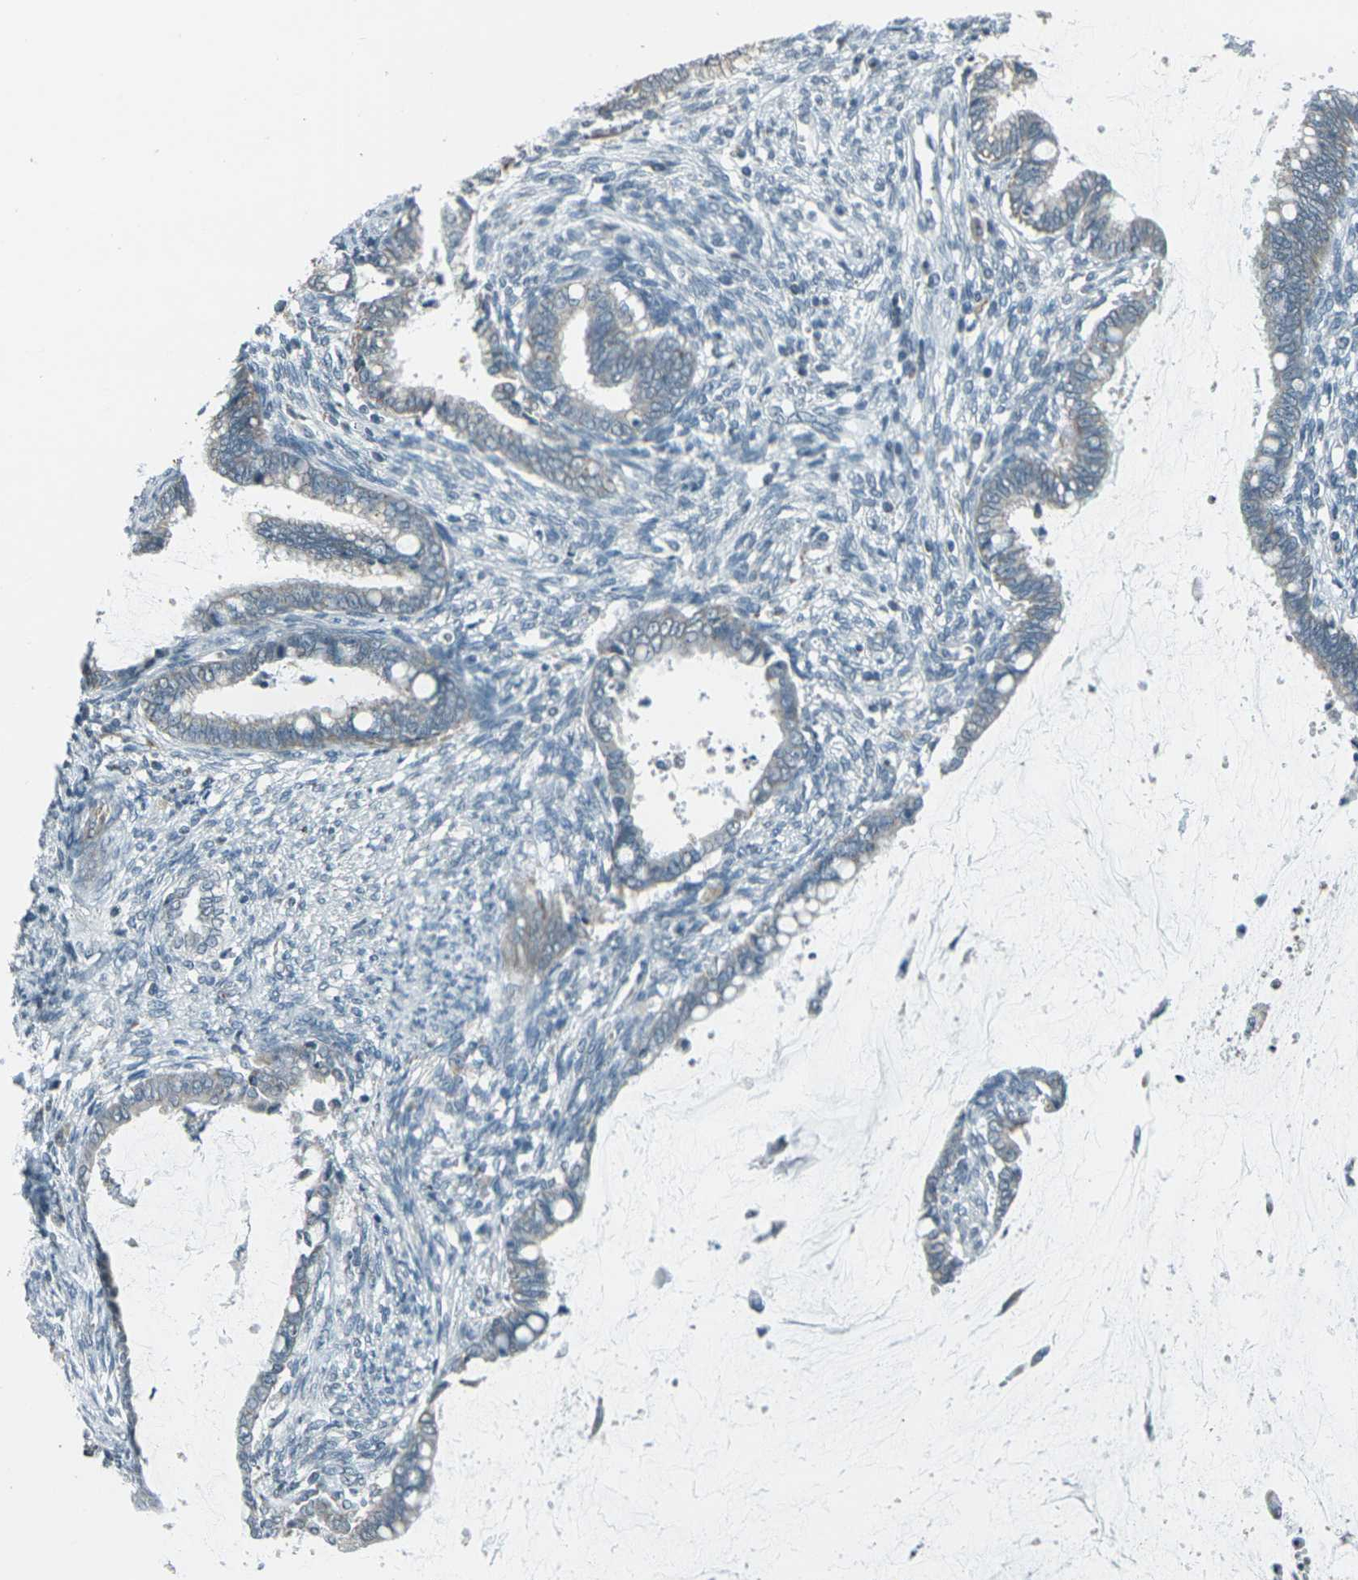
{"staining": {"intensity": "weak", "quantity": "<25%", "location": "cytoplasmic/membranous"}, "tissue": "cervical cancer", "cell_type": "Tumor cells", "image_type": "cancer", "snomed": [{"axis": "morphology", "description": "Adenocarcinoma, NOS"}, {"axis": "topography", "description": "Cervix"}], "caption": "DAB (3,3'-diaminobenzidine) immunohistochemical staining of human adenocarcinoma (cervical) demonstrates no significant staining in tumor cells.", "gene": "H2BC1", "patient": {"sex": "female", "age": 44}}